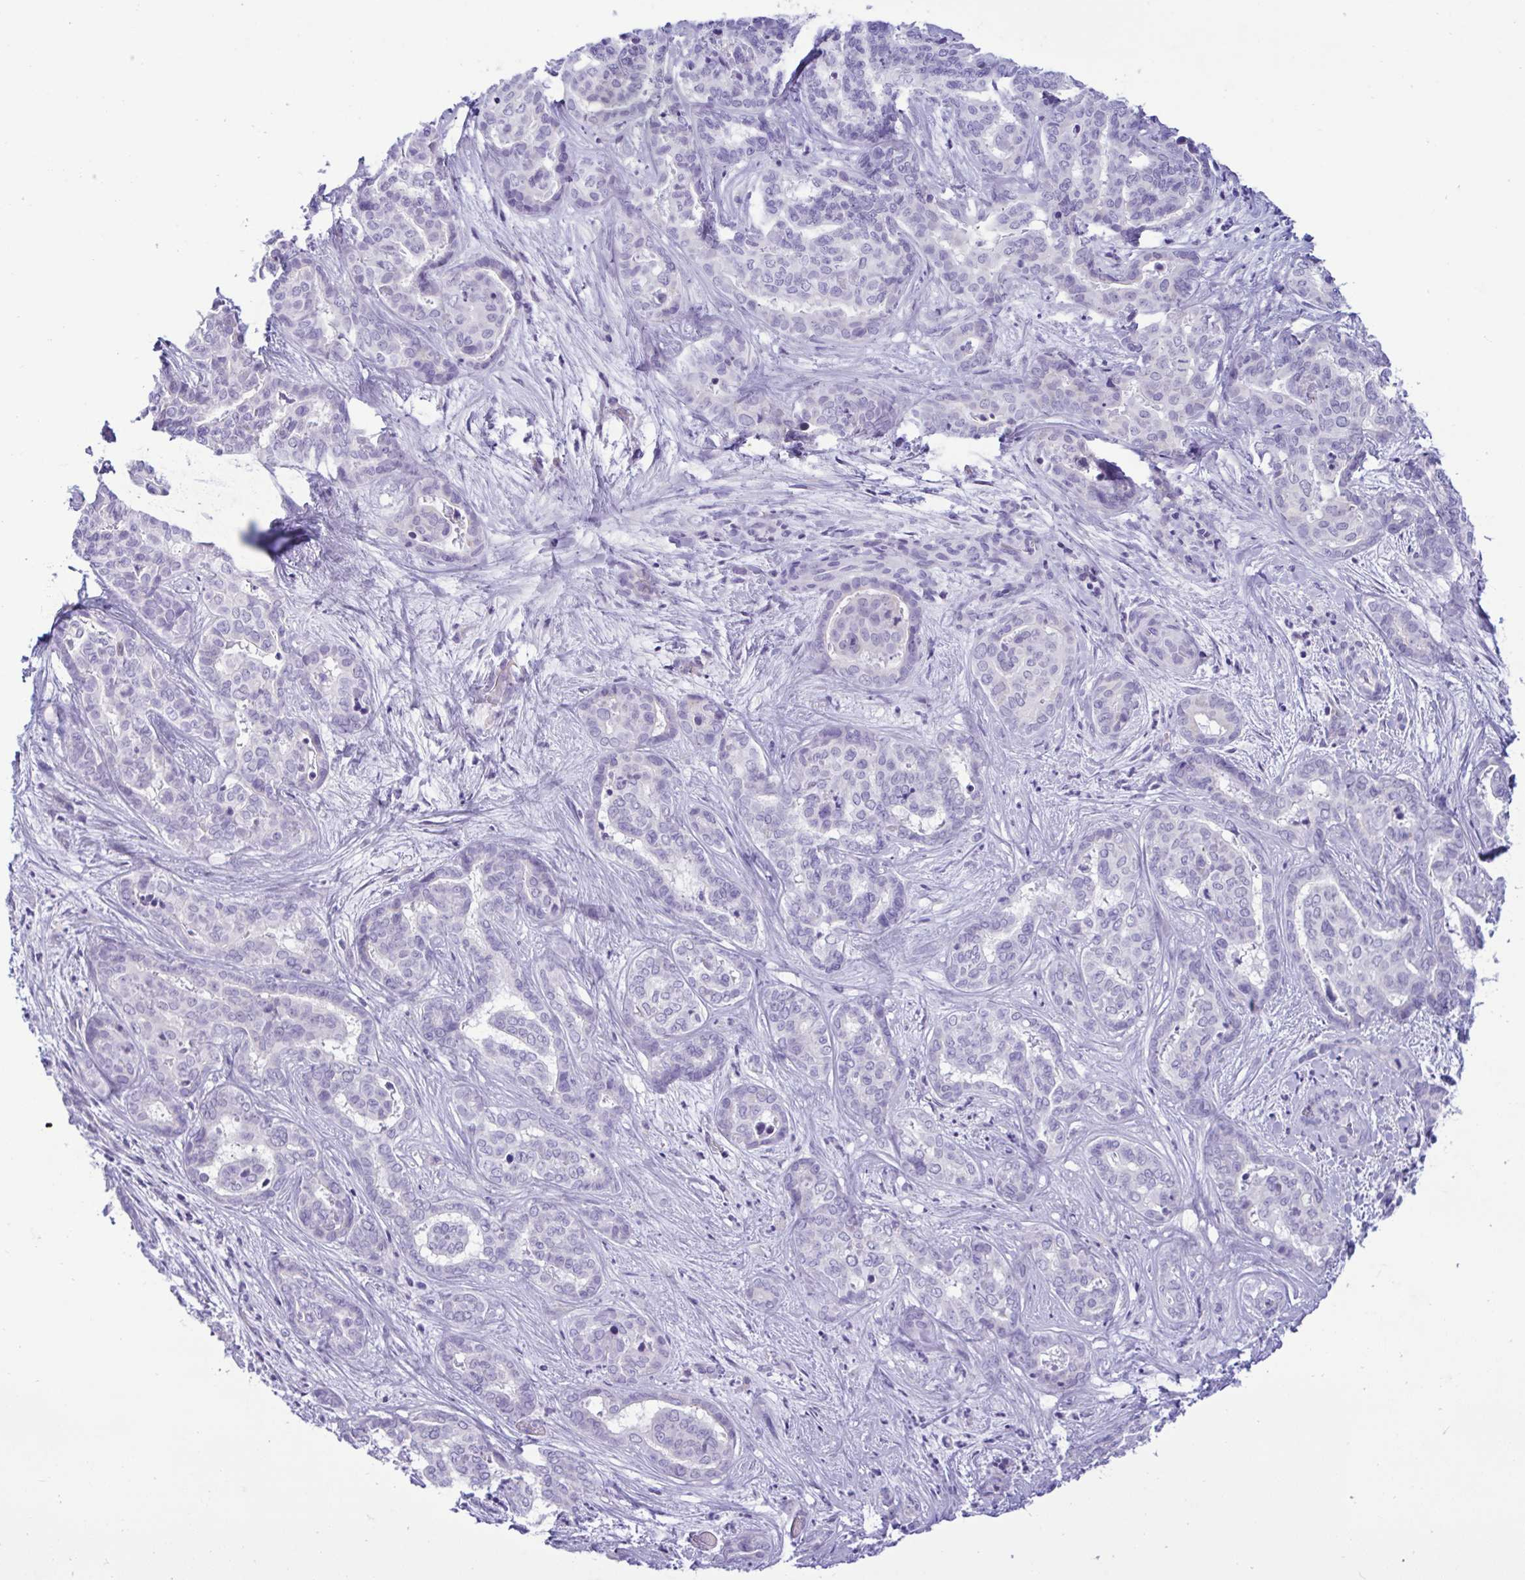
{"staining": {"intensity": "negative", "quantity": "none", "location": "none"}, "tissue": "liver cancer", "cell_type": "Tumor cells", "image_type": "cancer", "snomed": [{"axis": "morphology", "description": "Cholangiocarcinoma"}, {"axis": "topography", "description": "Liver"}], "caption": "Micrograph shows no significant protein positivity in tumor cells of liver cancer (cholangiocarcinoma).", "gene": "SREBF1", "patient": {"sex": "female", "age": 64}}